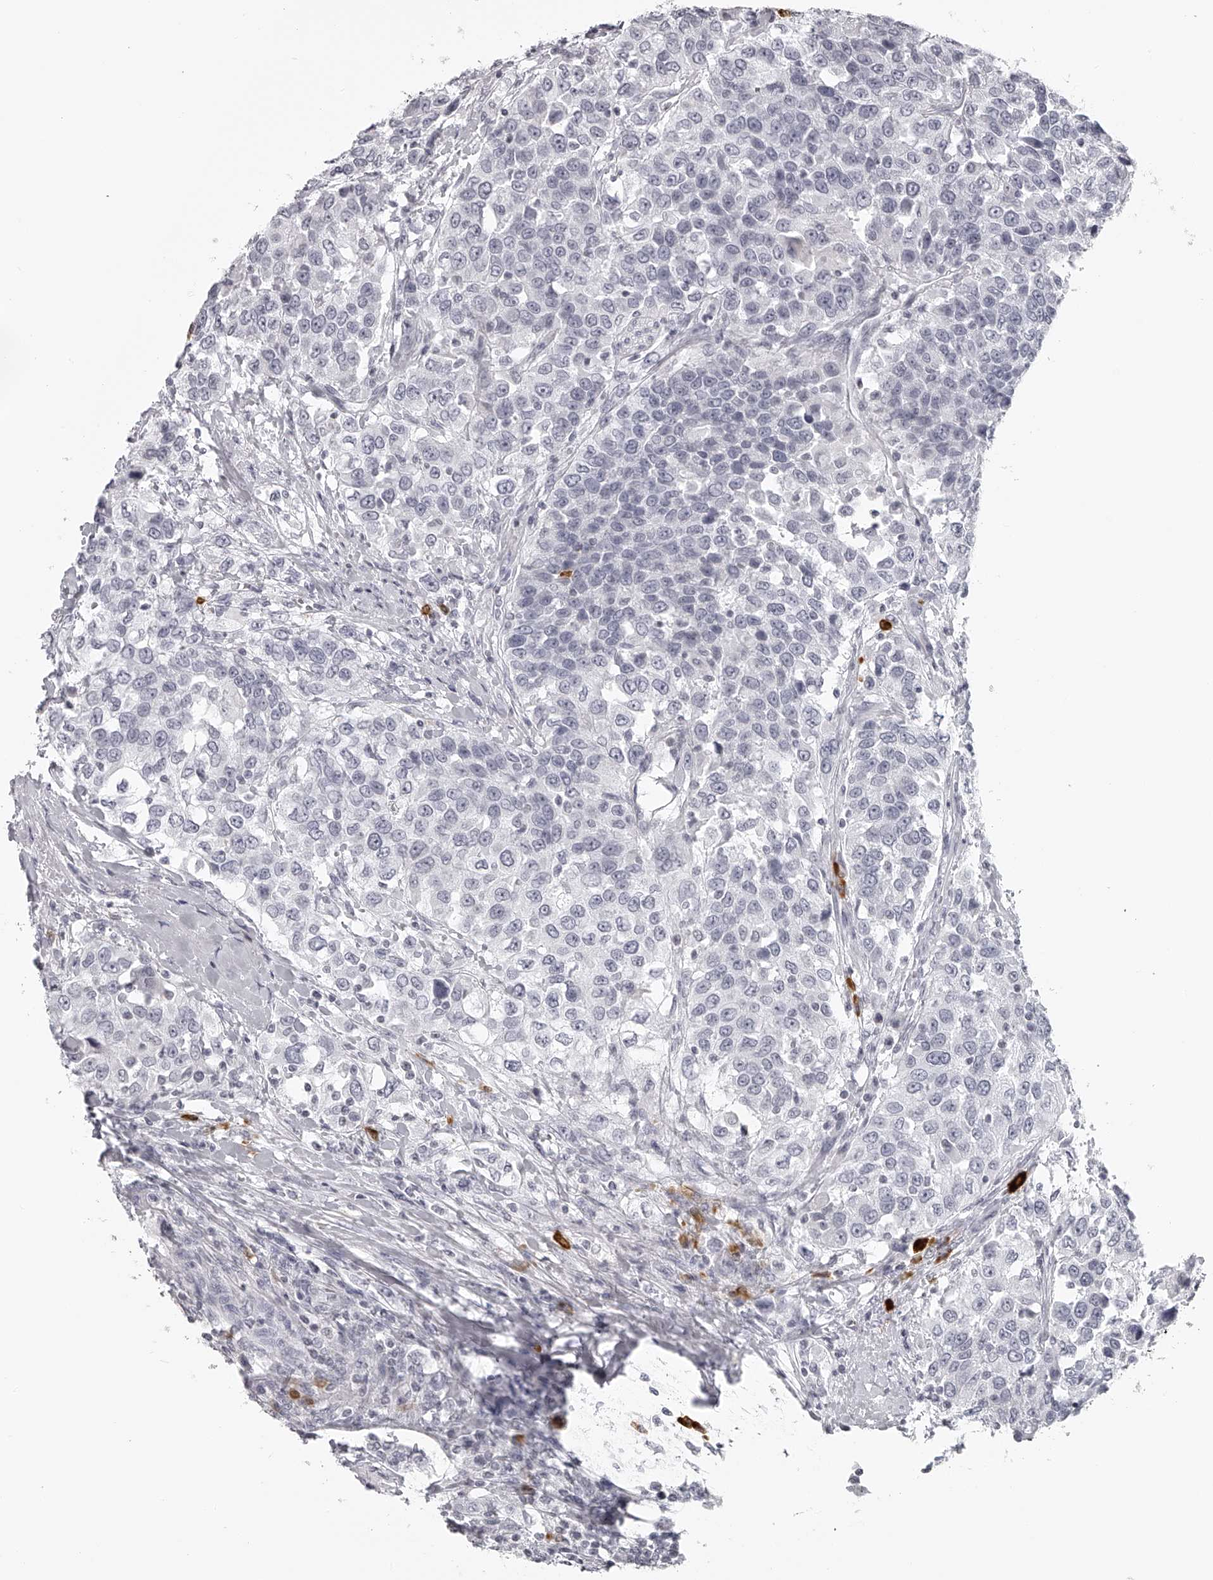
{"staining": {"intensity": "negative", "quantity": "none", "location": "none"}, "tissue": "urothelial cancer", "cell_type": "Tumor cells", "image_type": "cancer", "snomed": [{"axis": "morphology", "description": "Urothelial carcinoma, High grade"}, {"axis": "topography", "description": "Urinary bladder"}], "caption": "DAB immunohistochemical staining of human urothelial cancer reveals no significant staining in tumor cells.", "gene": "SEC11C", "patient": {"sex": "female", "age": 80}}